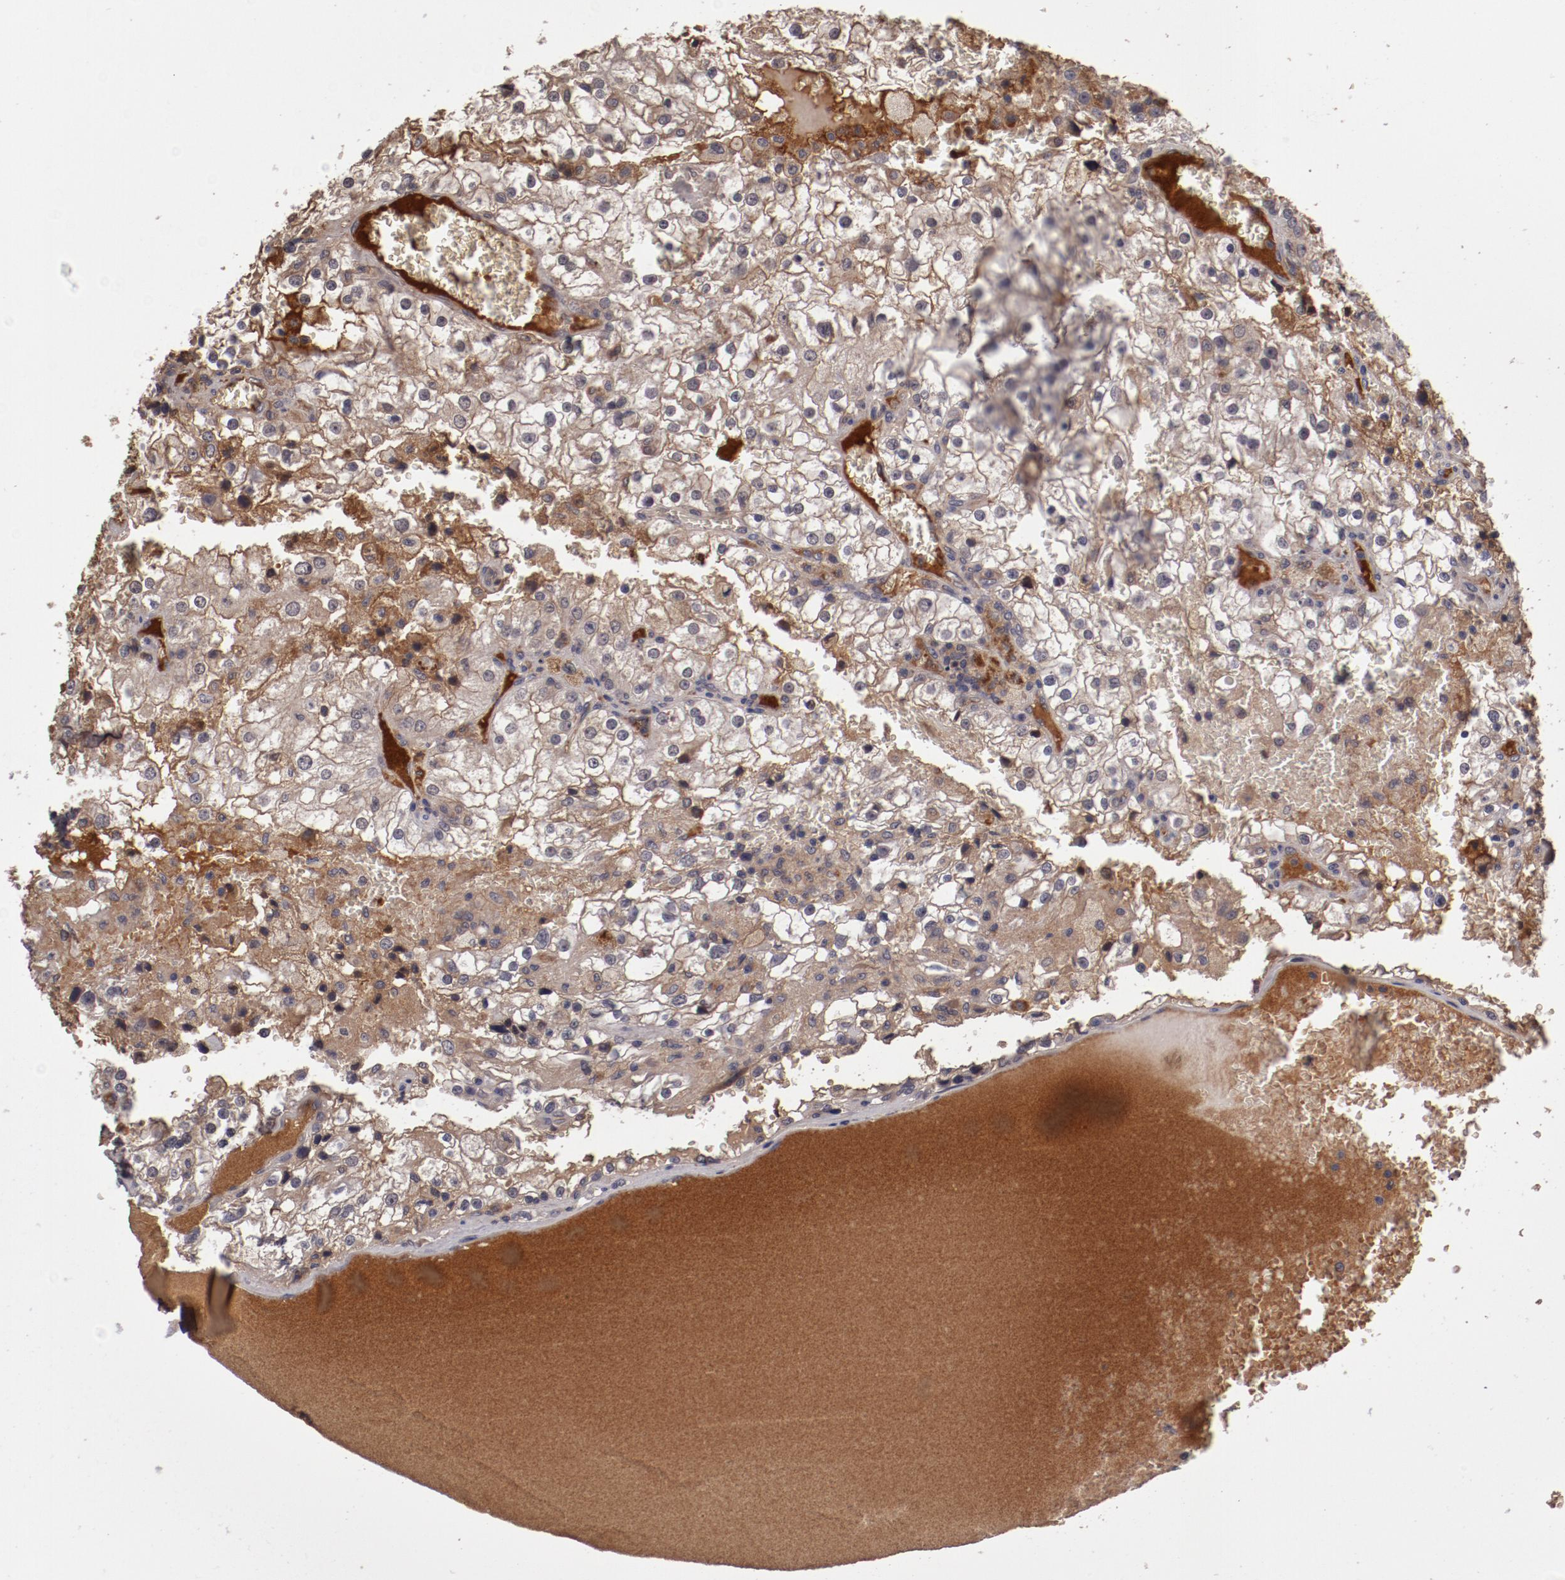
{"staining": {"intensity": "strong", "quantity": "25%-75%", "location": "cytoplasmic/membranous"}, "tissue": "renal cancer", "cell_type": "Tumor cells", "image_type": "cancer", "snomed": [{"axis": "morphology", "description": "Adenocarcinoma, NOS"}, {"axis": "topography", "description": "Kidney"}], "caption": "IHC image of human renal adenocarcinoma stained for a protein (brown), which displays high levels of strong cytoplasmic/membranous staining in about 25%-75% of tumor cells.", "gene": "CP", "patient": {"sex": "female", "age": 74}}